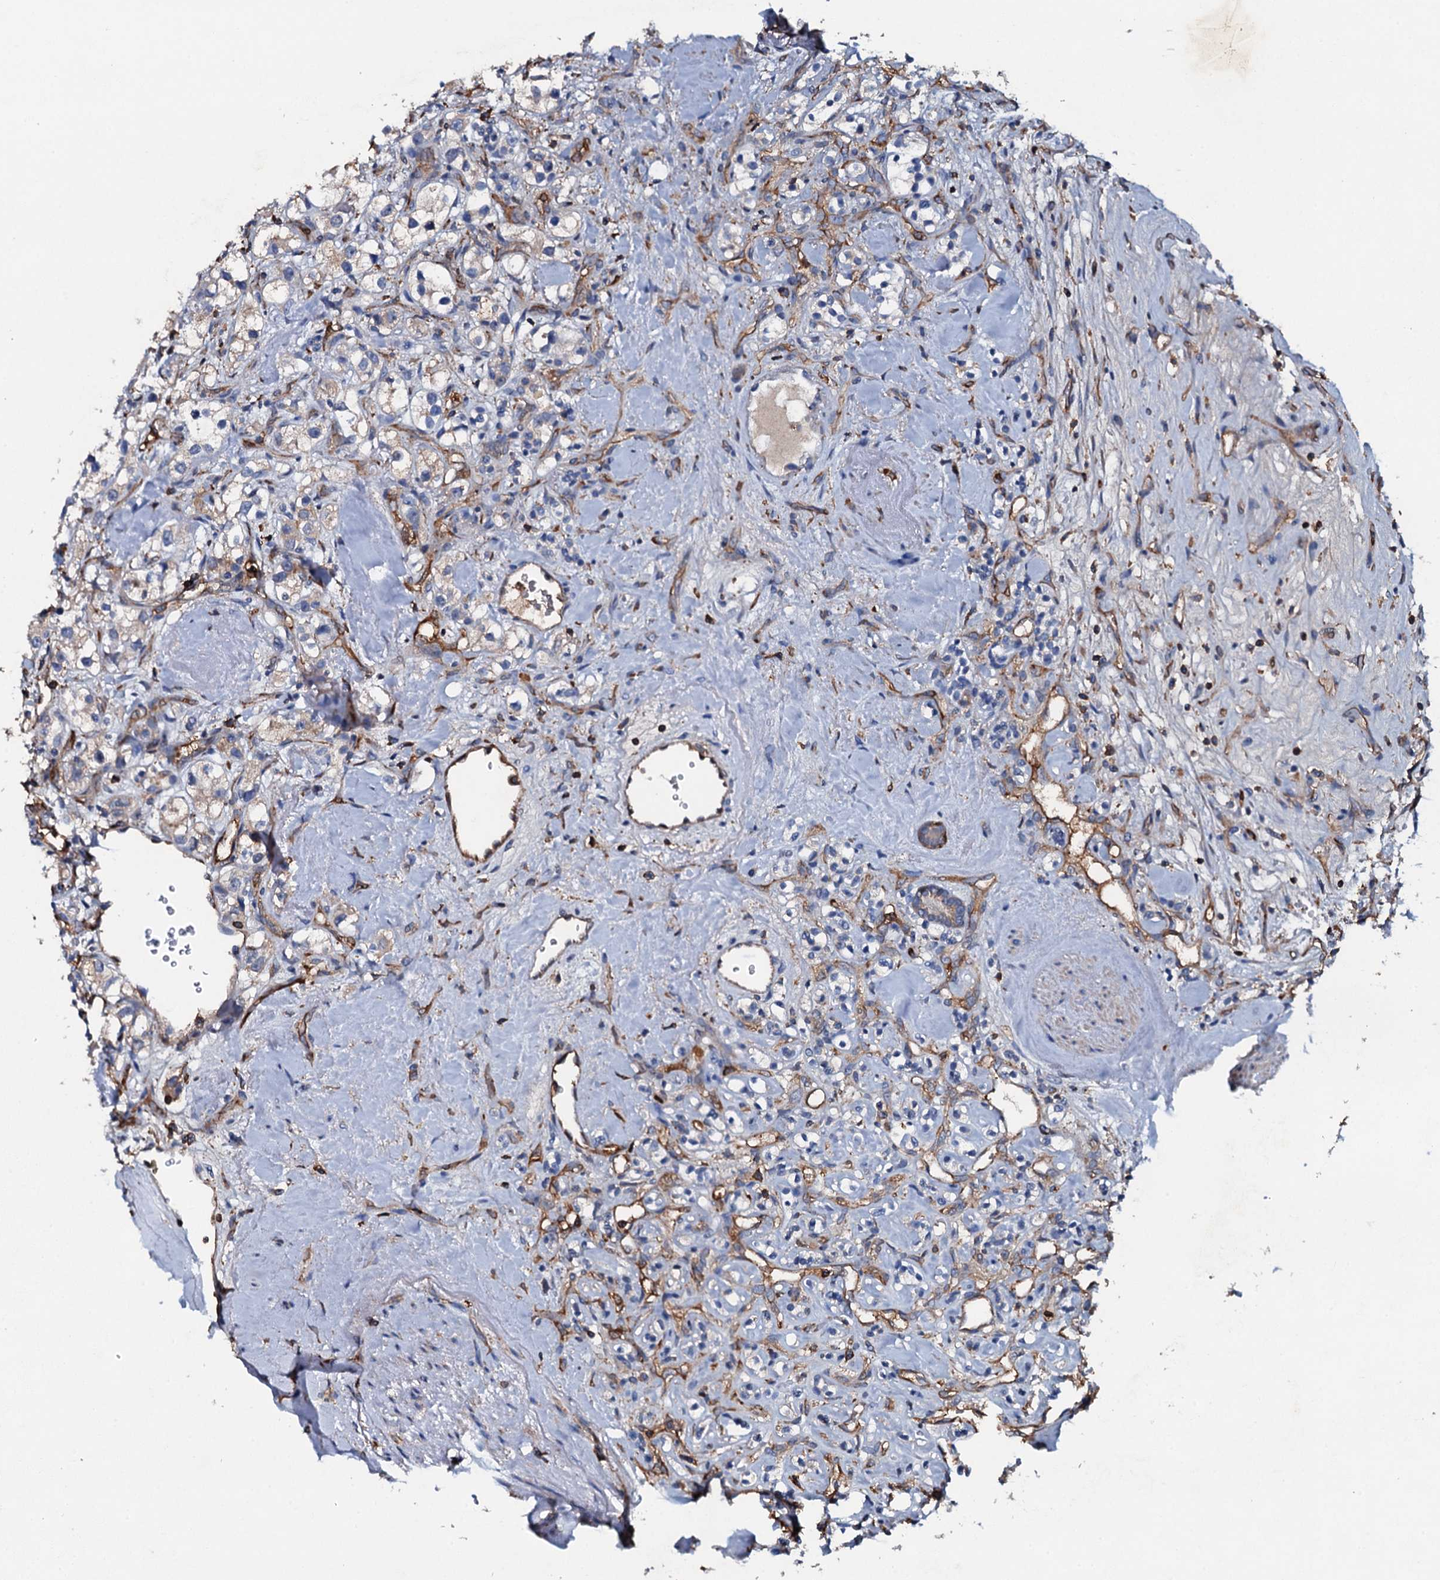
{"staining": {"intensity": "weak", "quantity": "<25%", "location": "cytoplasmic/membranous"}, "tissue": "renal cancer", "cell_type": "Tumor cells", "image_type": "cancer", "snomed": [{"axis": "morphology", "description": "Adenocarcinoma, NOS"}, {"axis": "topography", "description": "Kidney"}], "caption": "IHC of human renal adenocarcinoma demonstrates no staining in tumor cells.", "gene": "MS4A4E", "patient": {"sex": "male", "age": 77}}